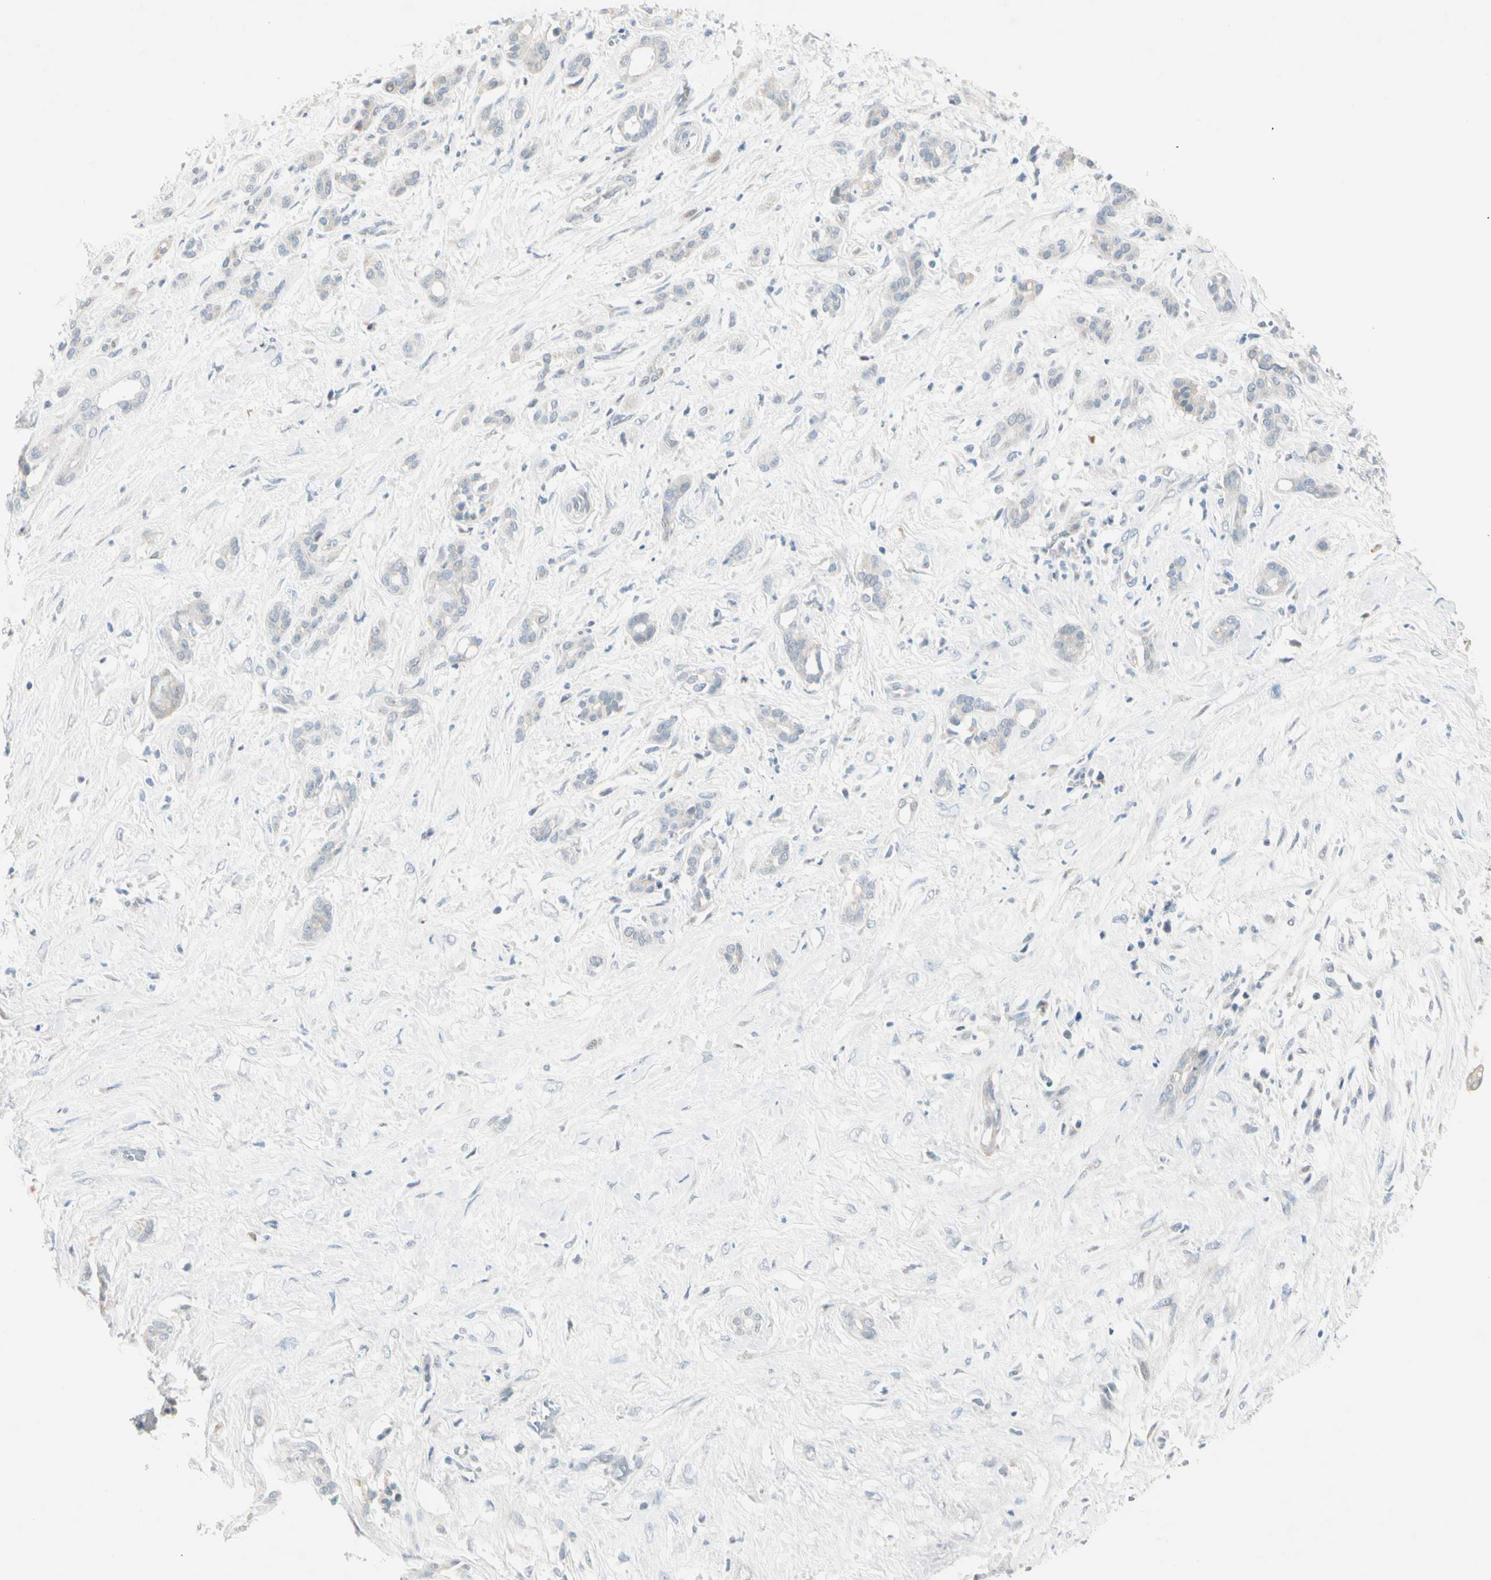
{"staining": {"intensity": "negative", "quantity": "none", "location": "none"}, "tissue": "pancreatic cancer", "cell_type": "Tumor cells", "image_type": "cancer", "snomed": [{"axis": "morphology", "description": "Adenocarcinoma, NOS"}, {"axis": "topography", "description": "Pancreas"}], "caption": "A high-resolution micrograph shows IHC staining of pancreatic cancer (adenocarcinoma), which shows no significant staining in tumor cells.", "gene": "SERPIND1", "patient": {"sex": "male", "age": 41}}